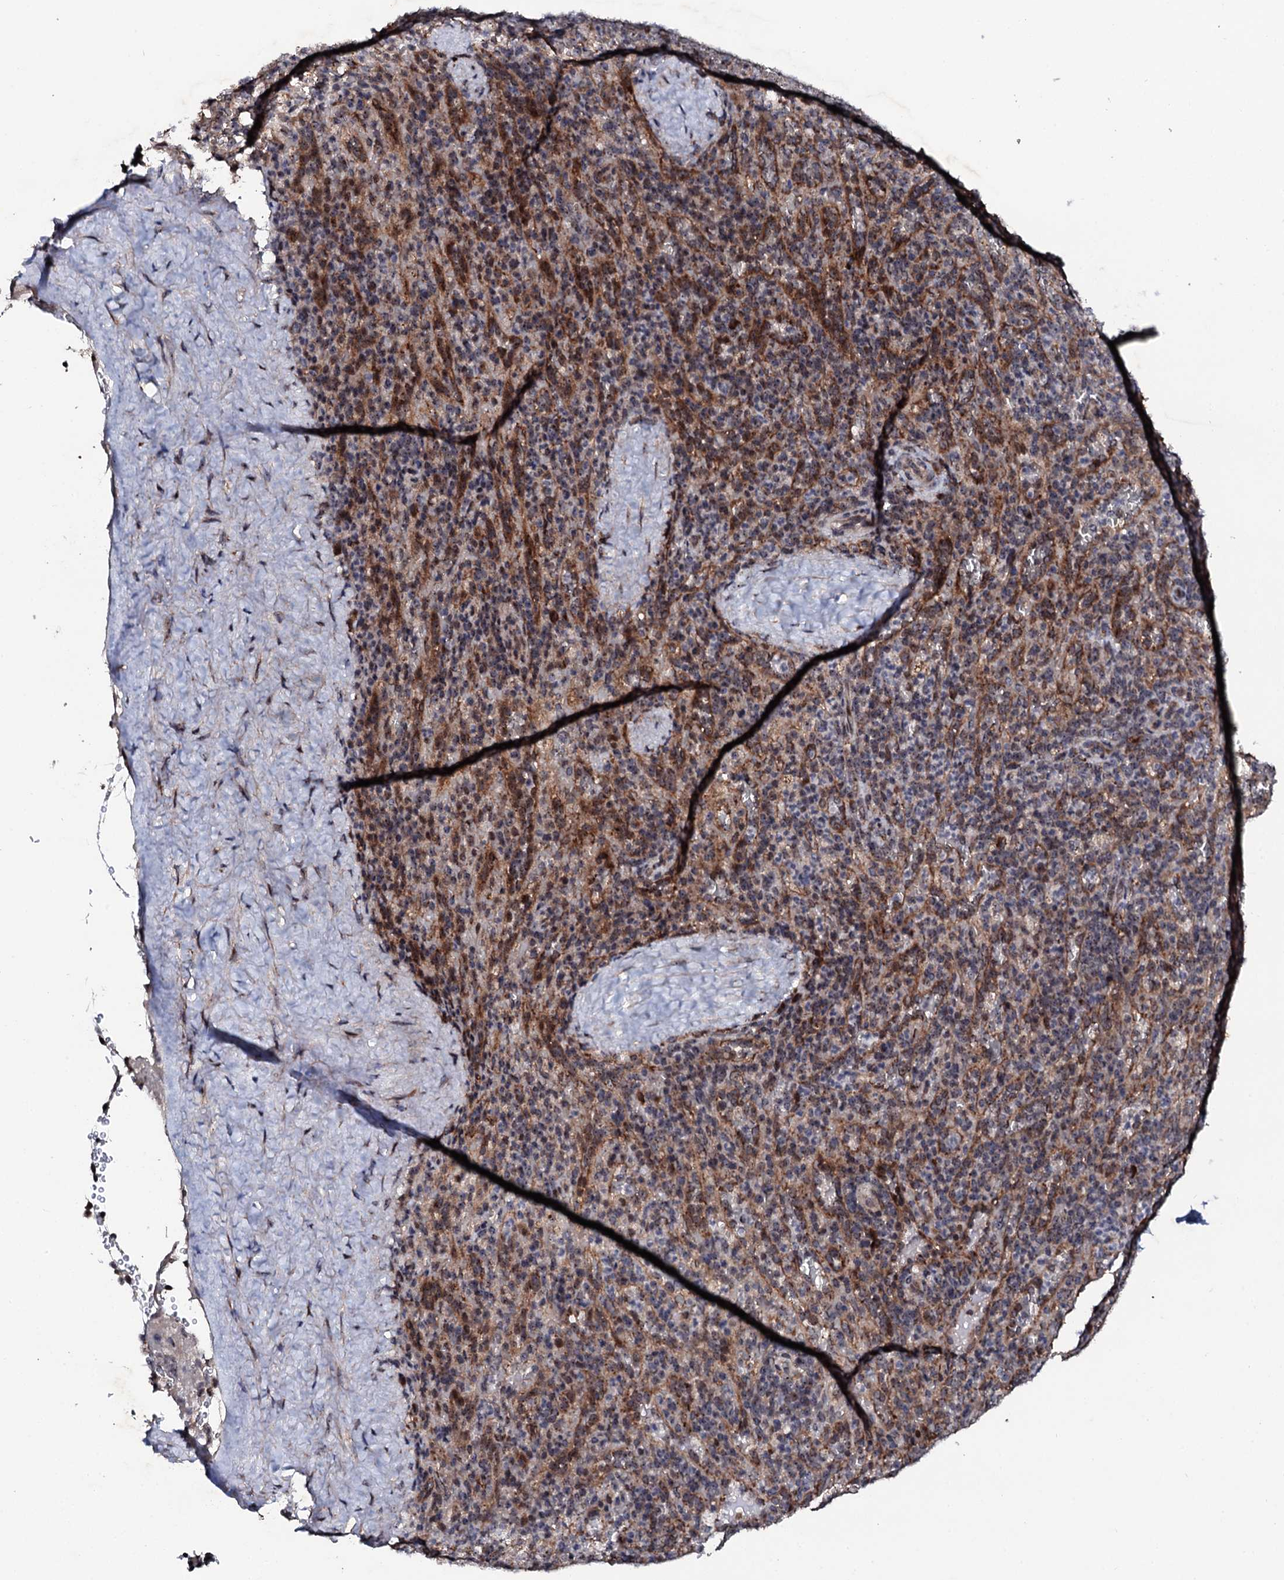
{"staining": {"intensity": "moderate", "quantity": "<25%", "location": "cytoplasmic/membranous"}, "tissue": "spleen", "cell_type": "Cells in red pulp", "image_type": "normal", "snomed": [{"axis": "morphology", "description": "Normal tissue, NOS"}, {"axis": "topography", "description": "Spleen"}], "caption": "Immunohistochemical staining of benign spleen exhibits <25% levels of moderate cytoplasmic/membranous protein staining in about <25% of cells in red pulp.", "gene": "FAM111A", "patient": {"sex": "female", "age": 21}}